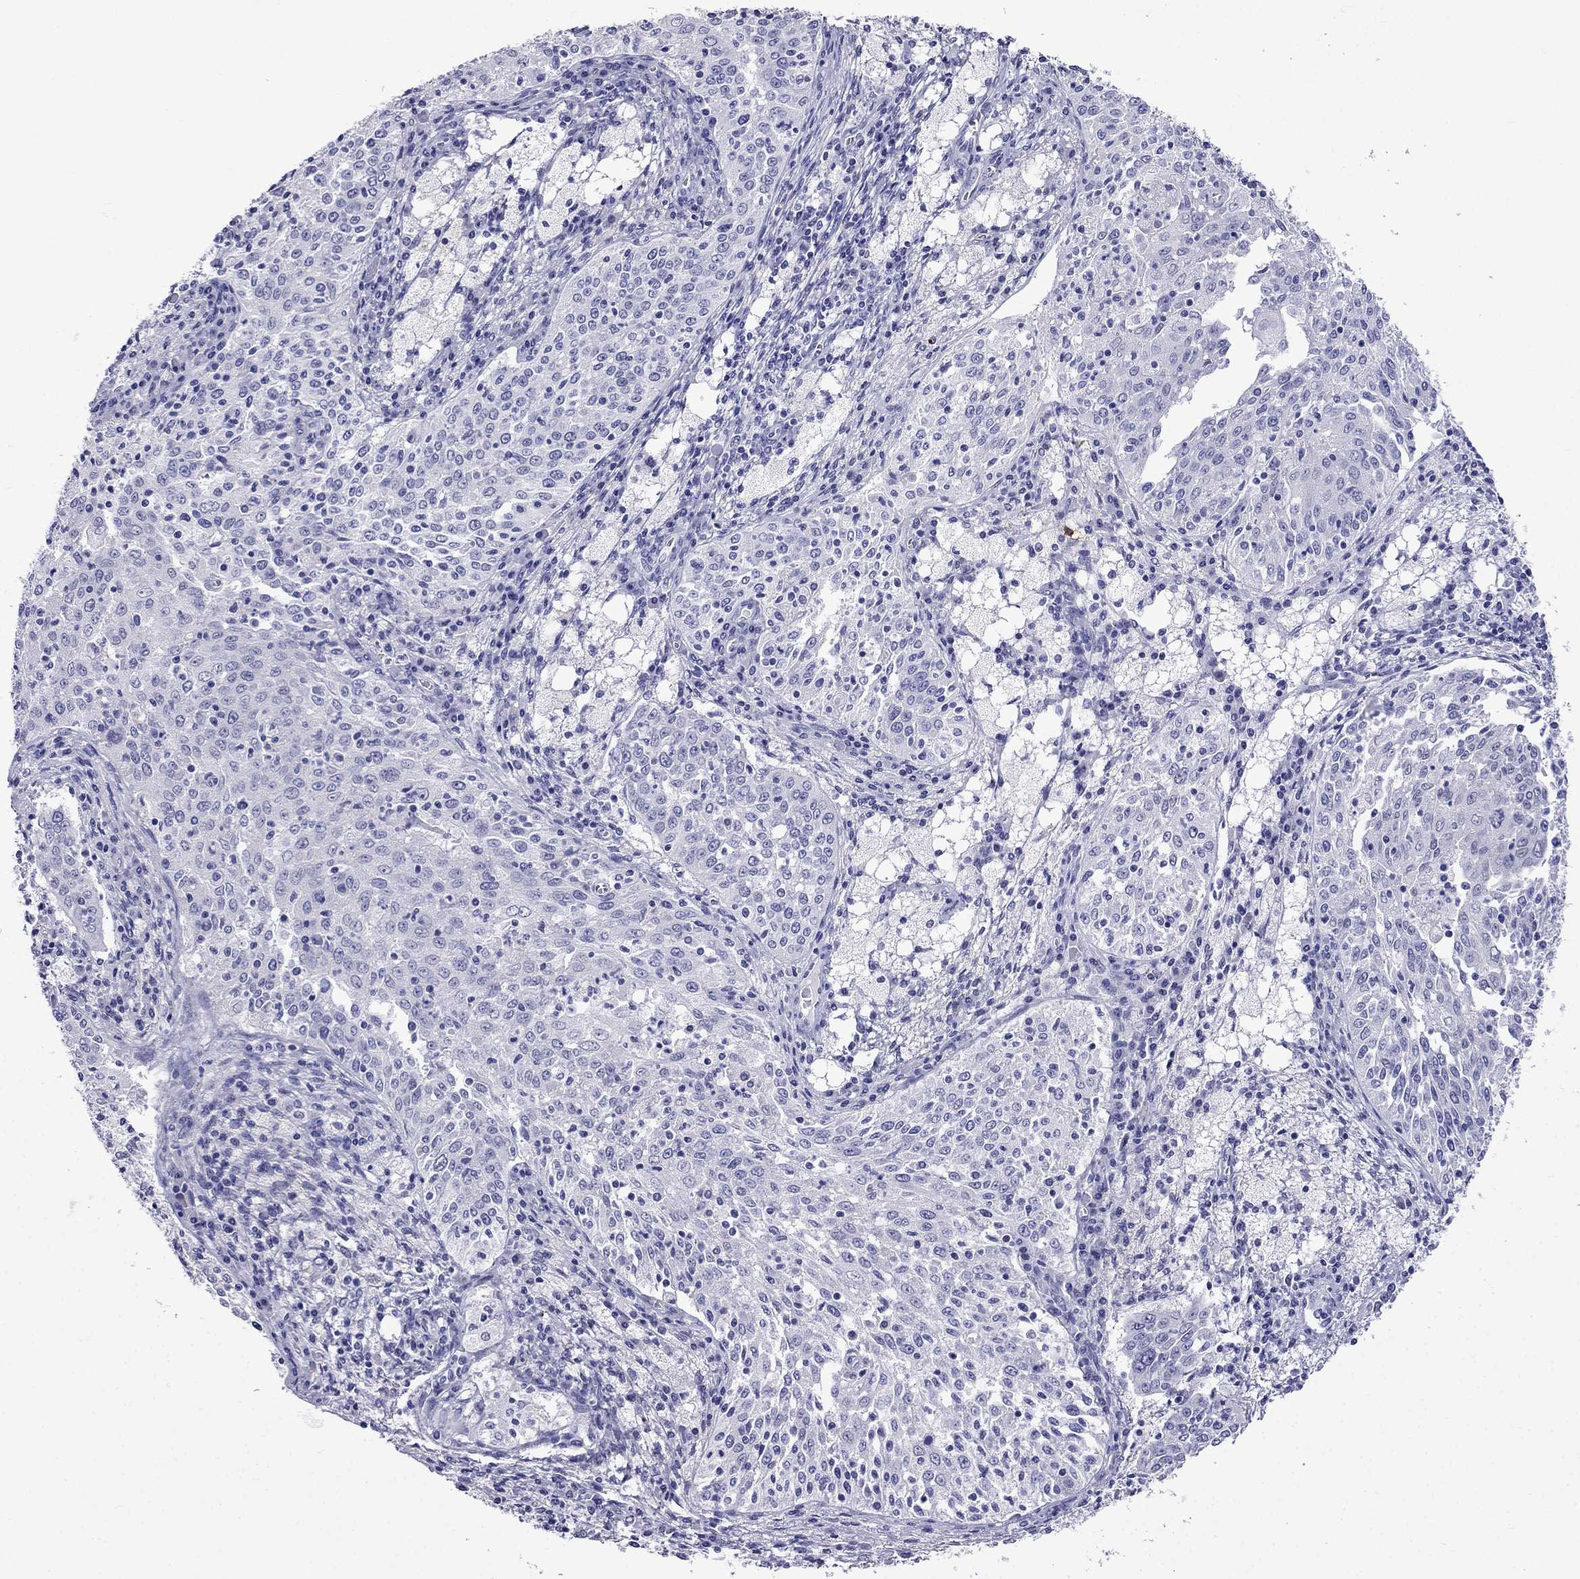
{"staining": {"intensity": "negative", "quantity": "none", "location": "none"}, "tissue": "cervical cancer", "cell_type": "Tumor cells", "image_type": "cancer", "snomed": [{"axis": "morphology", "description": "Squamous cell carcinoma, NOS"}, {"axis": "topography", "description": "Cervix"}], "caption": "IHC histopathology image of cervical squamous cell carcinoma stained for a protein (brown), which shows no staining in tumor cells.", "gene": "MGP", "patient": {"sex": "female", "age": 41}}